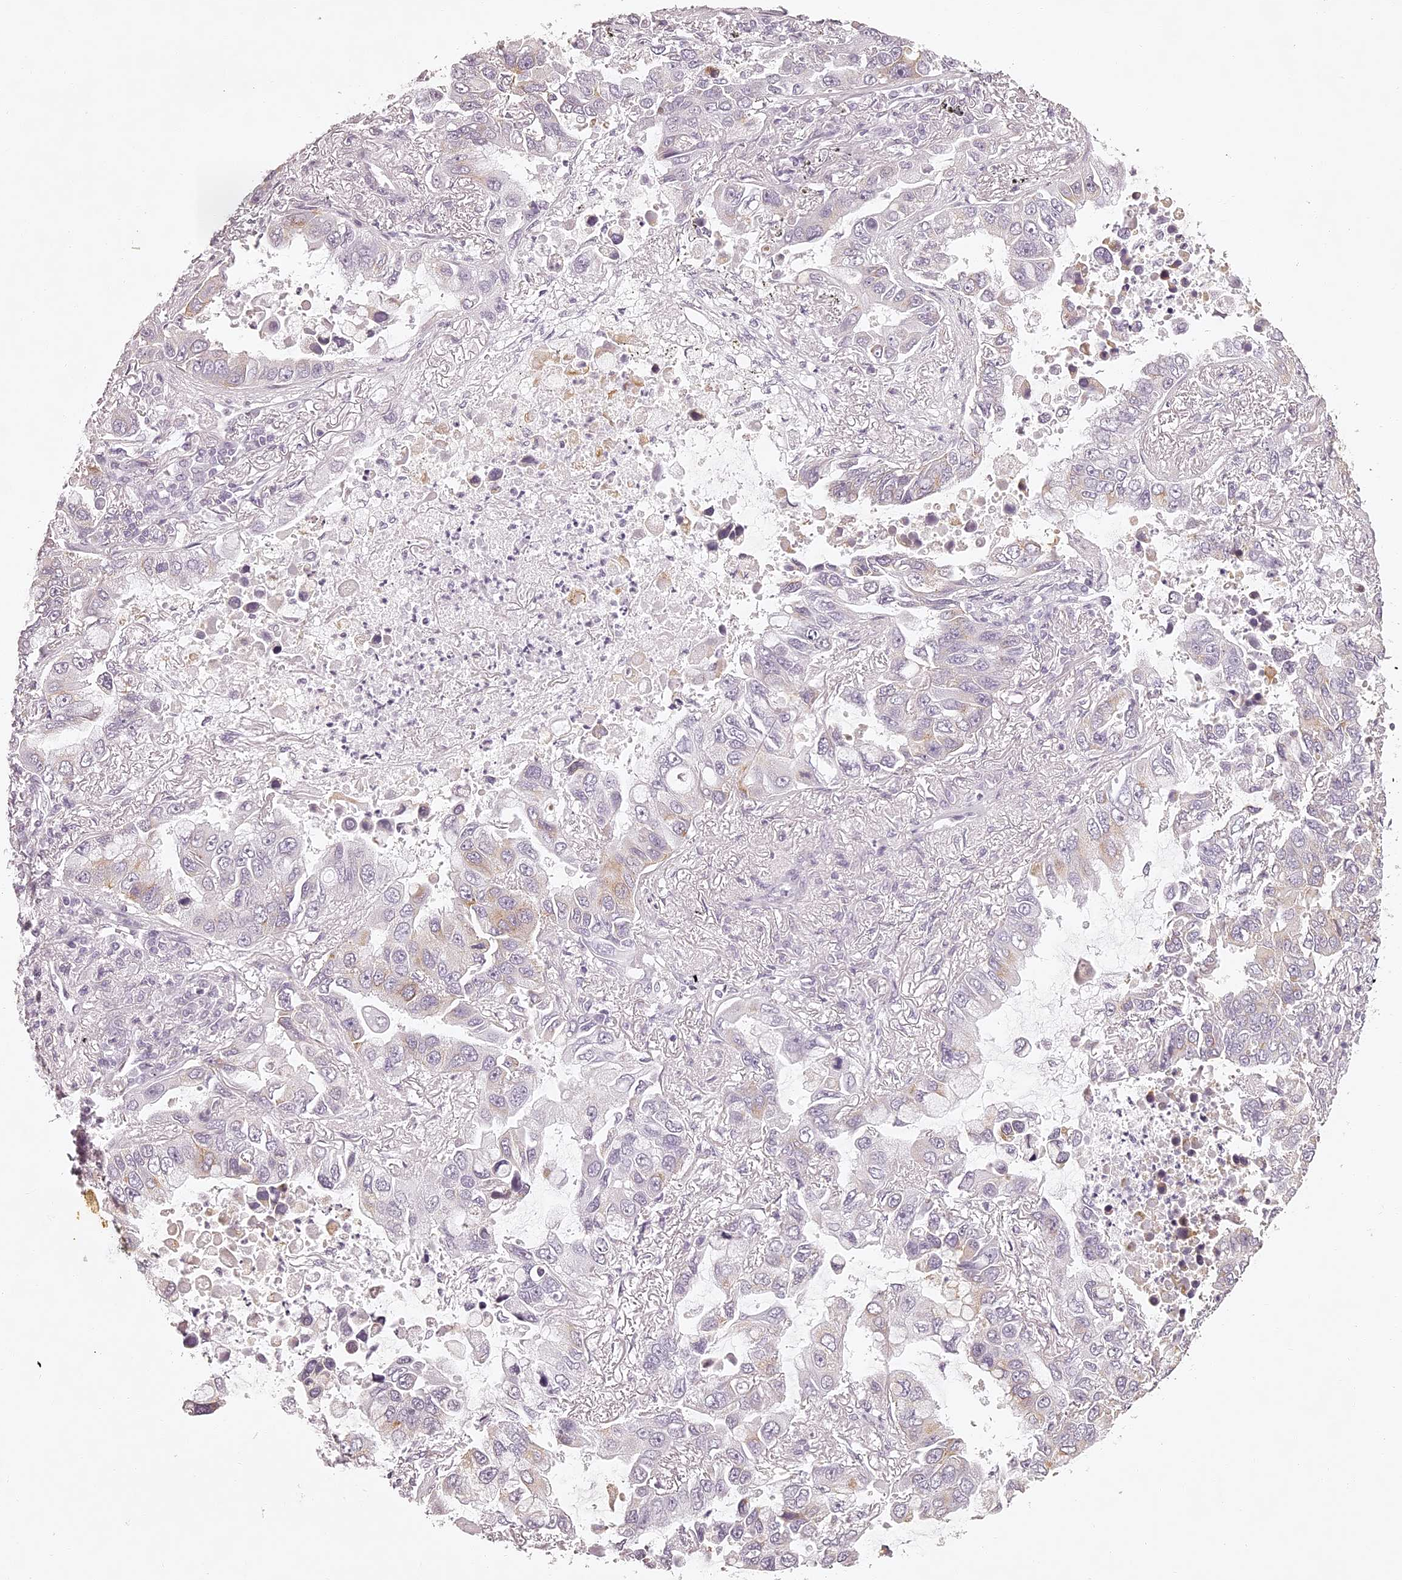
{"staining": {"intensity": "moderate", "quantity": "<25%", "location": "cytoplasmic/membranous"}, "tissue": "lung cancer", "cell_type": "Tumor cells", "image_type": "cancer", "snomed": [{"axis": "morphology", "description": "Adenocarcinoma, NOS"}, {"axis": "topography", "description": "Lung"}], "caption": "Moderate cytoplasmic/membranous protein positivity is present in approximately <25% of tumor cells in lung cancer (adenocarcinoma). The protein of interest is shown in brown color, while the nuclei are stained blue.", "gene": "ELAPOR1", "patient": {"sex": "male", "age": 64}}